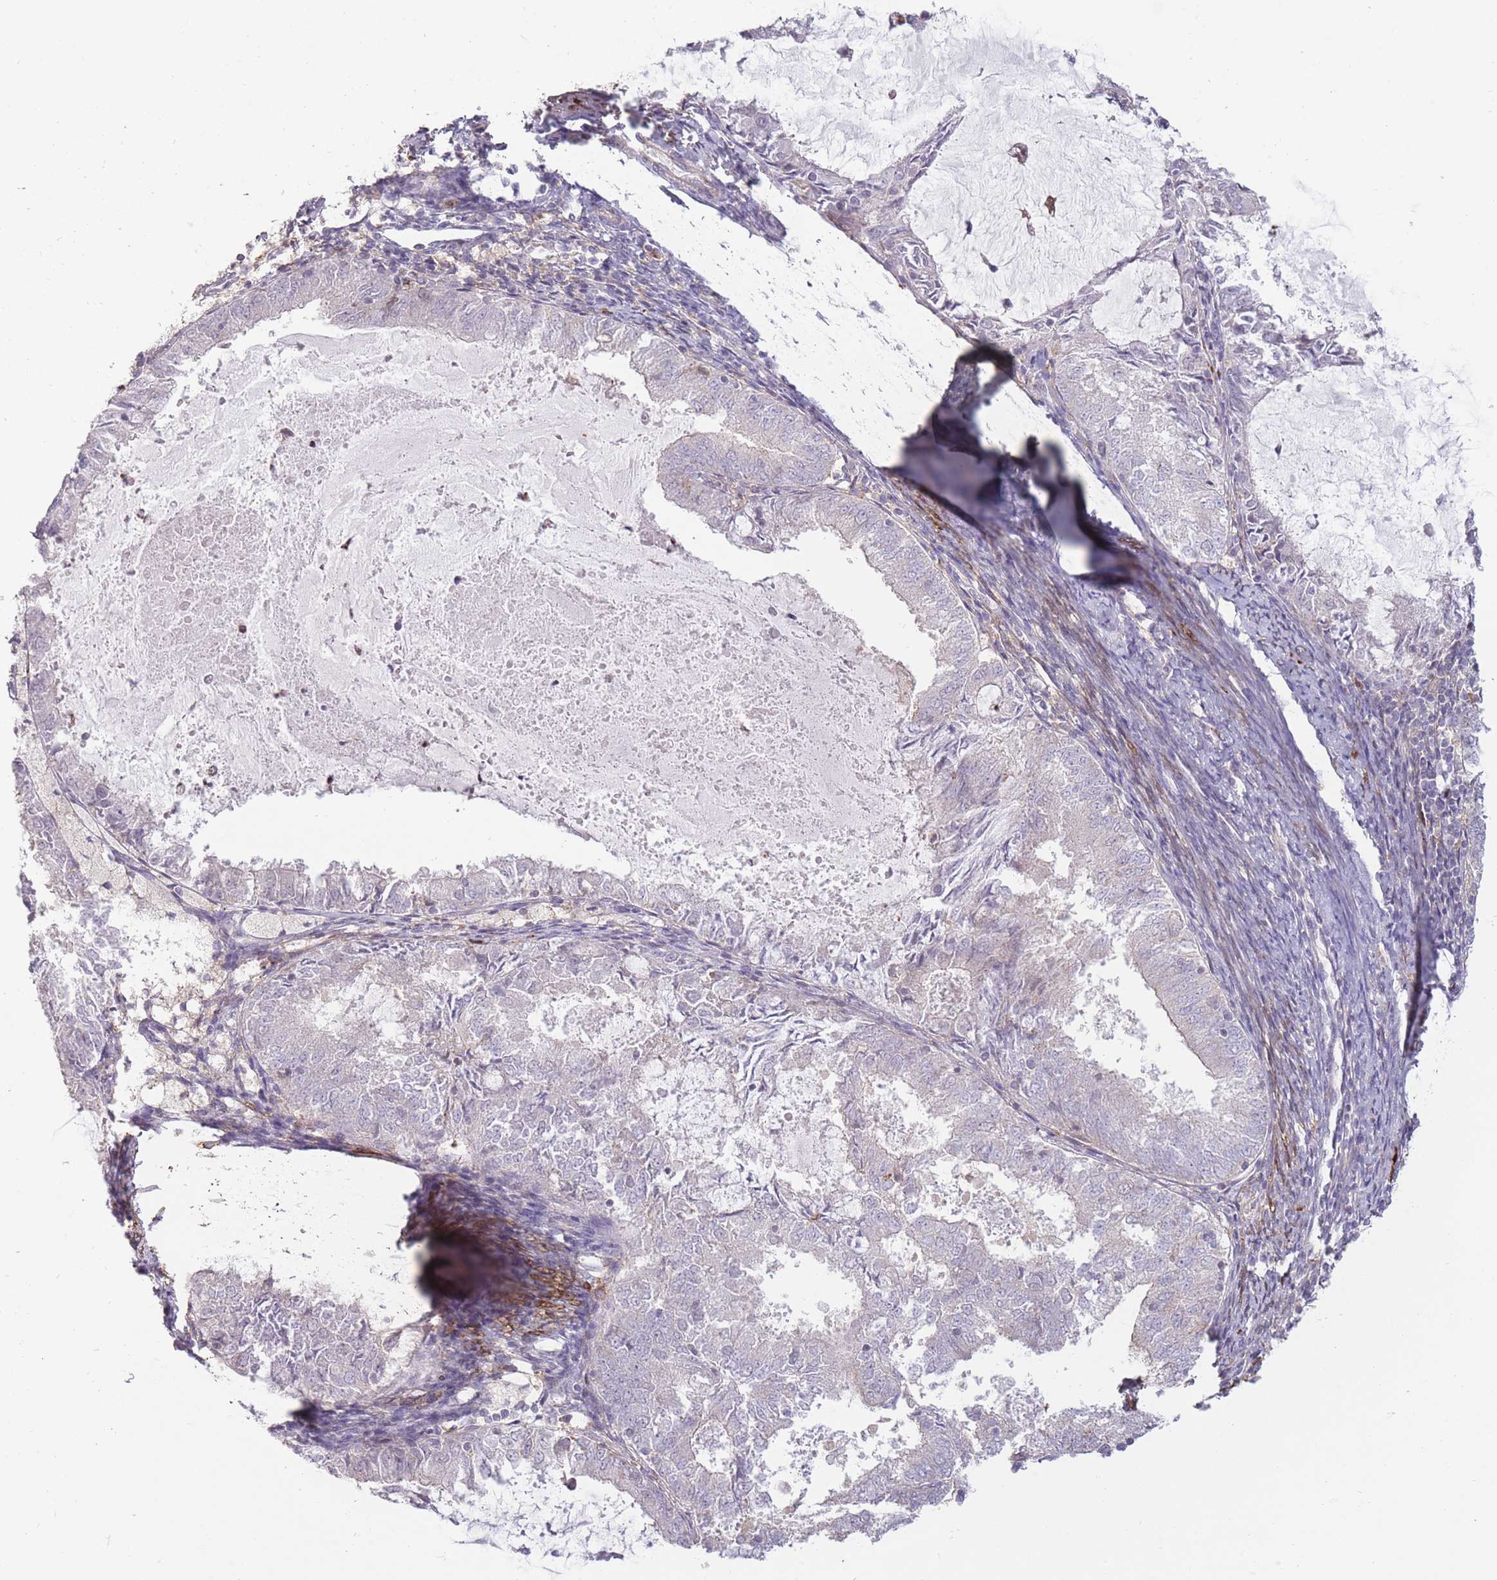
{"staining": {"intensity": "negative", "quantity": "none", "location": "none"}, "tissue": "endometrial cancer", "cell_type": "Tumor cells", "image_type": "cancer", "snomed": [{"axis": "morphology", "description": "Adenocarcinoma, NOS"}, {"axis": "topography", "description": "Endometrium"}], "caption": "The image displays no staining of tumor cells in endometrial cancer (adenocarcinoma). Brightfield microscopy of immunohistochemistry (IHC) stained with DAB (brown) and hematoxylin (blue), captured at high magnification.", "gene": "TET3", "patient": {"sex": "female", "age": 57}}